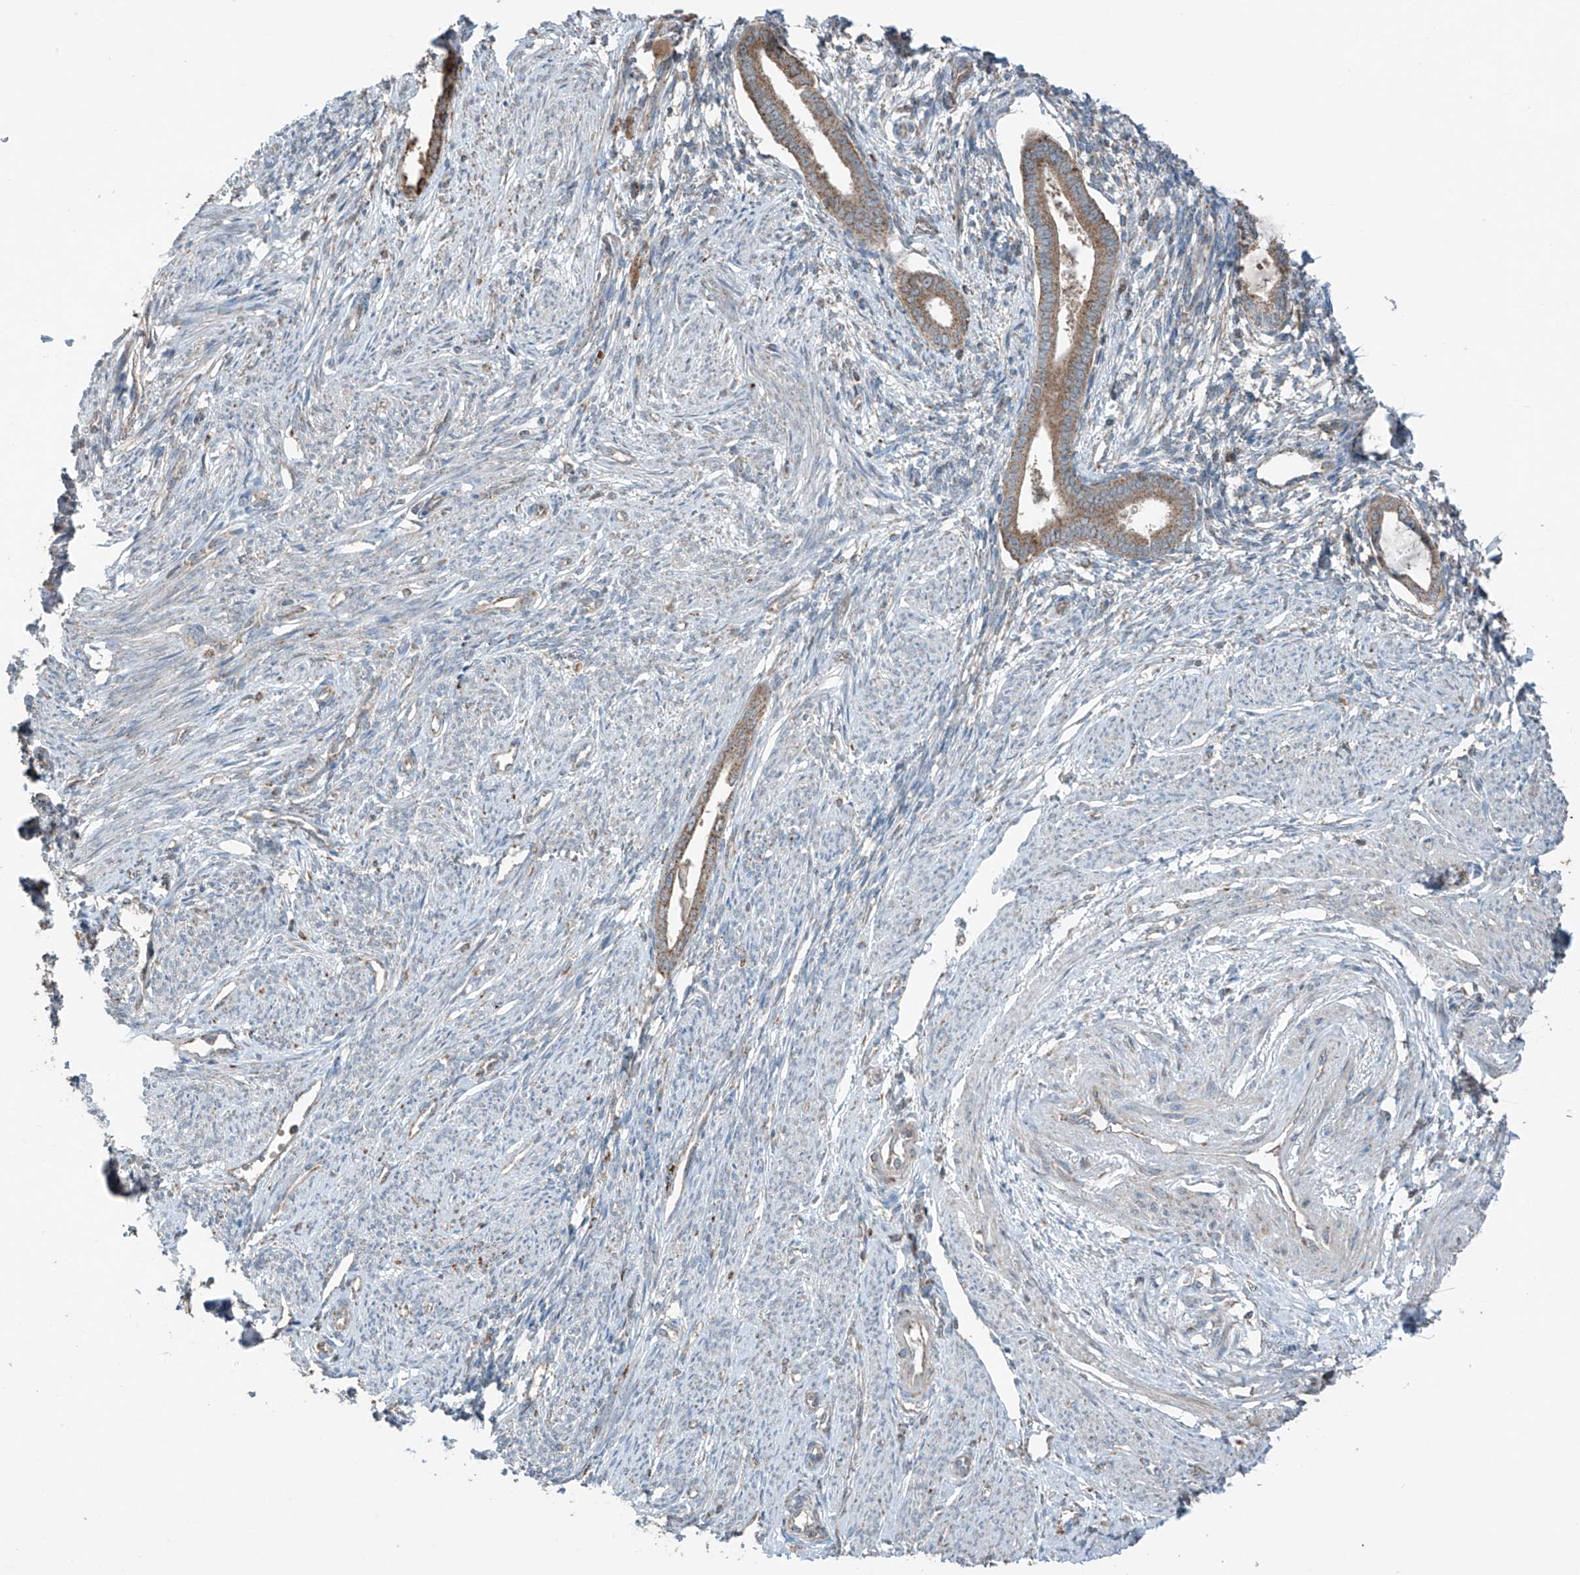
{"staining": {"intensity": "negative", "quantity": "none", "location": "none"}, "tissue": "endometrium", "cell_type": "Cells in endometrial stroma", "image_type": "normal", "snomed": [{"axis": "morphology", "description": "Normal tissue, NOS"}, {"axis": "topography", "description": "Endometrium"}], "caption": "High power microscopy image of an IHC histopathology image of normal endometrium, revealing no significant expression in cells in endometrial stroma.", "gene": "SAMD3", "patient": {"sex": "female", "age": 56}}